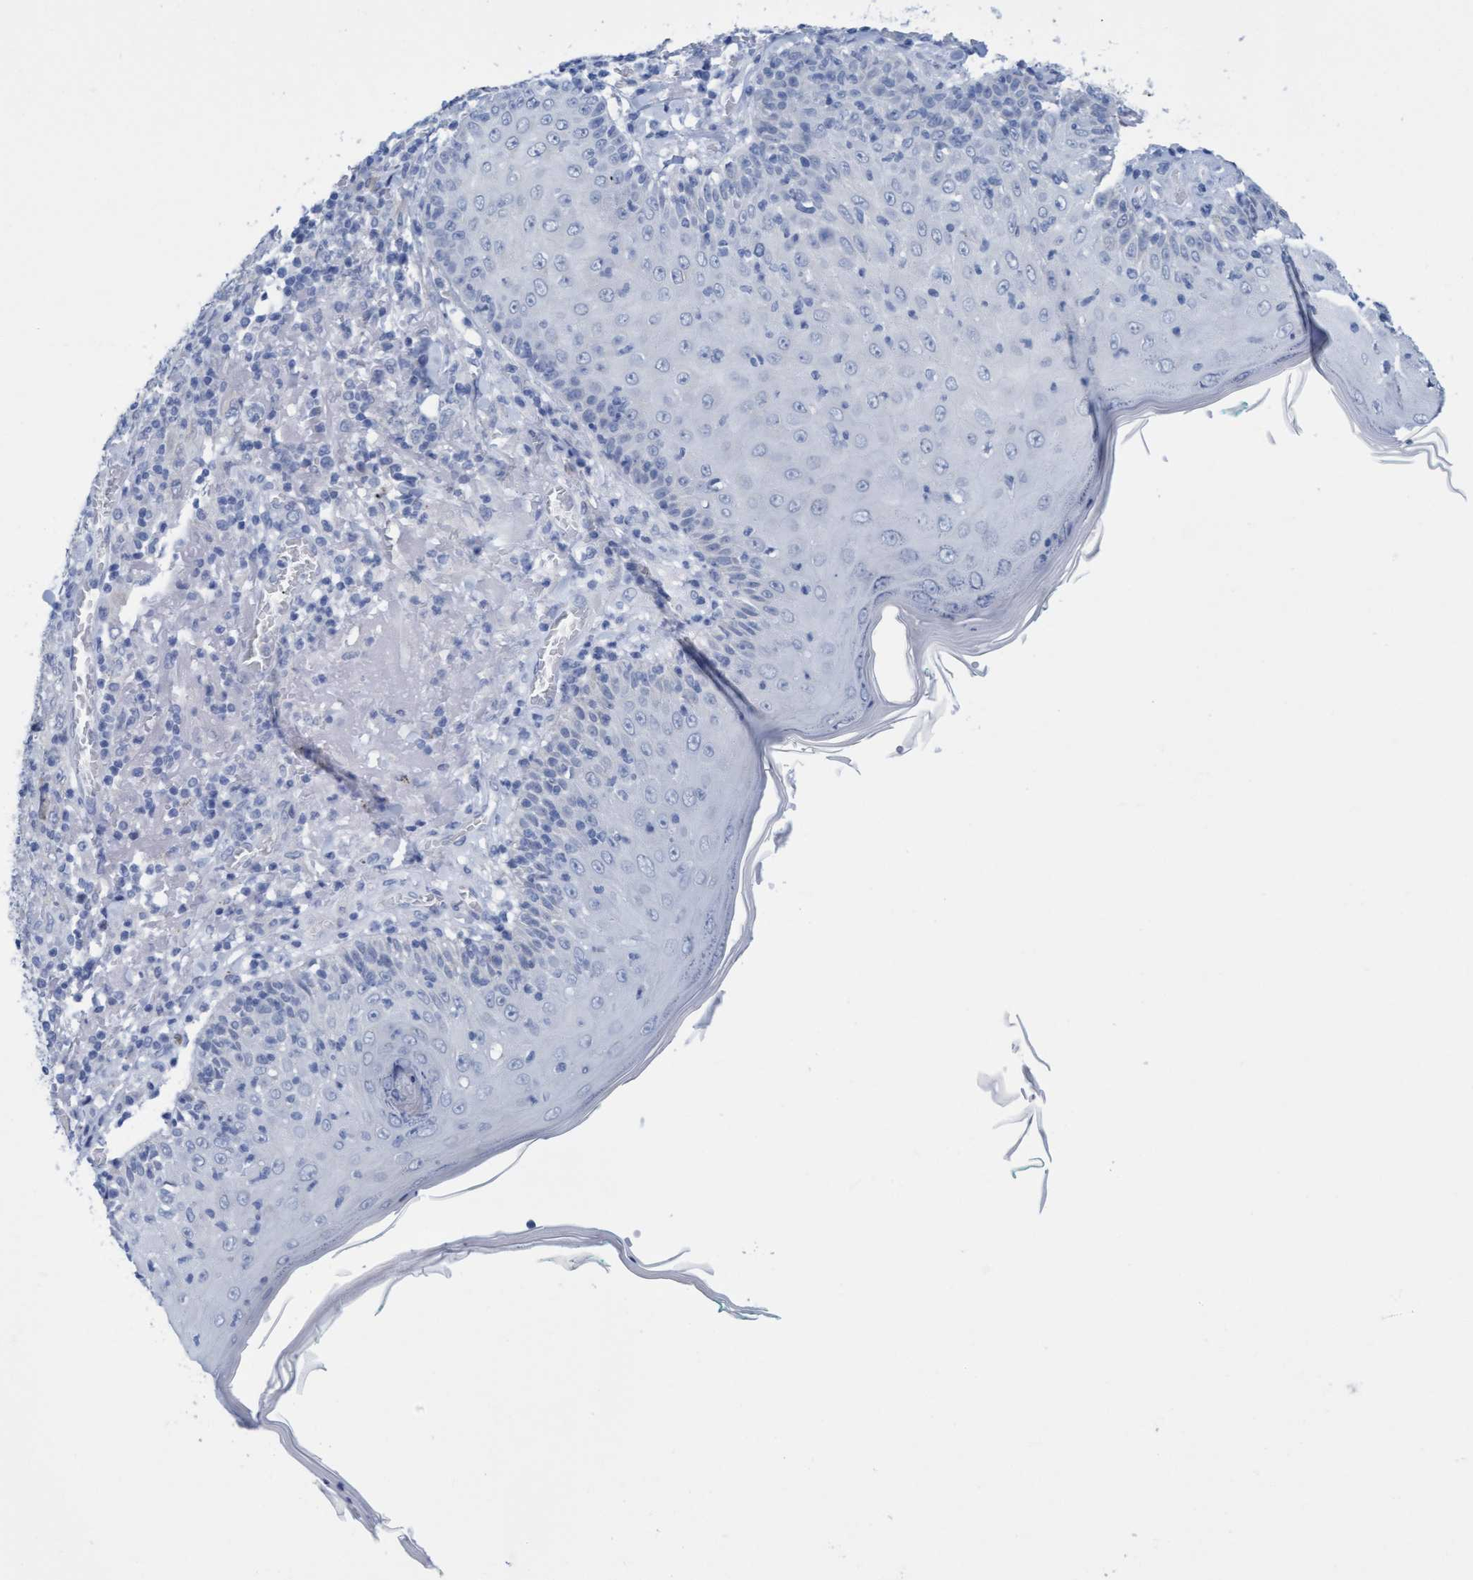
{"staining": {"intensity": "negative", "quantity": "none", "location": "none"}, "tissue": "skin cancer", "cell_type": "Tumor cells", "image_type": "cancer", "snomed": [{"axis": "morphology", "description": "Squamous cell carcinoma, NOS"}, {"axis": "topography", "description": "Skin"}], "caption": "The photomicrograph exhibits no staining of tumor cells in skin cancer (squamous cell carcinoma). The staining is performed using DAB brown chromogen with nuclei counter-stained in using hematoxylin.", "gene": "SSTR3", "patient": {"sex": "female", "age": 88}}